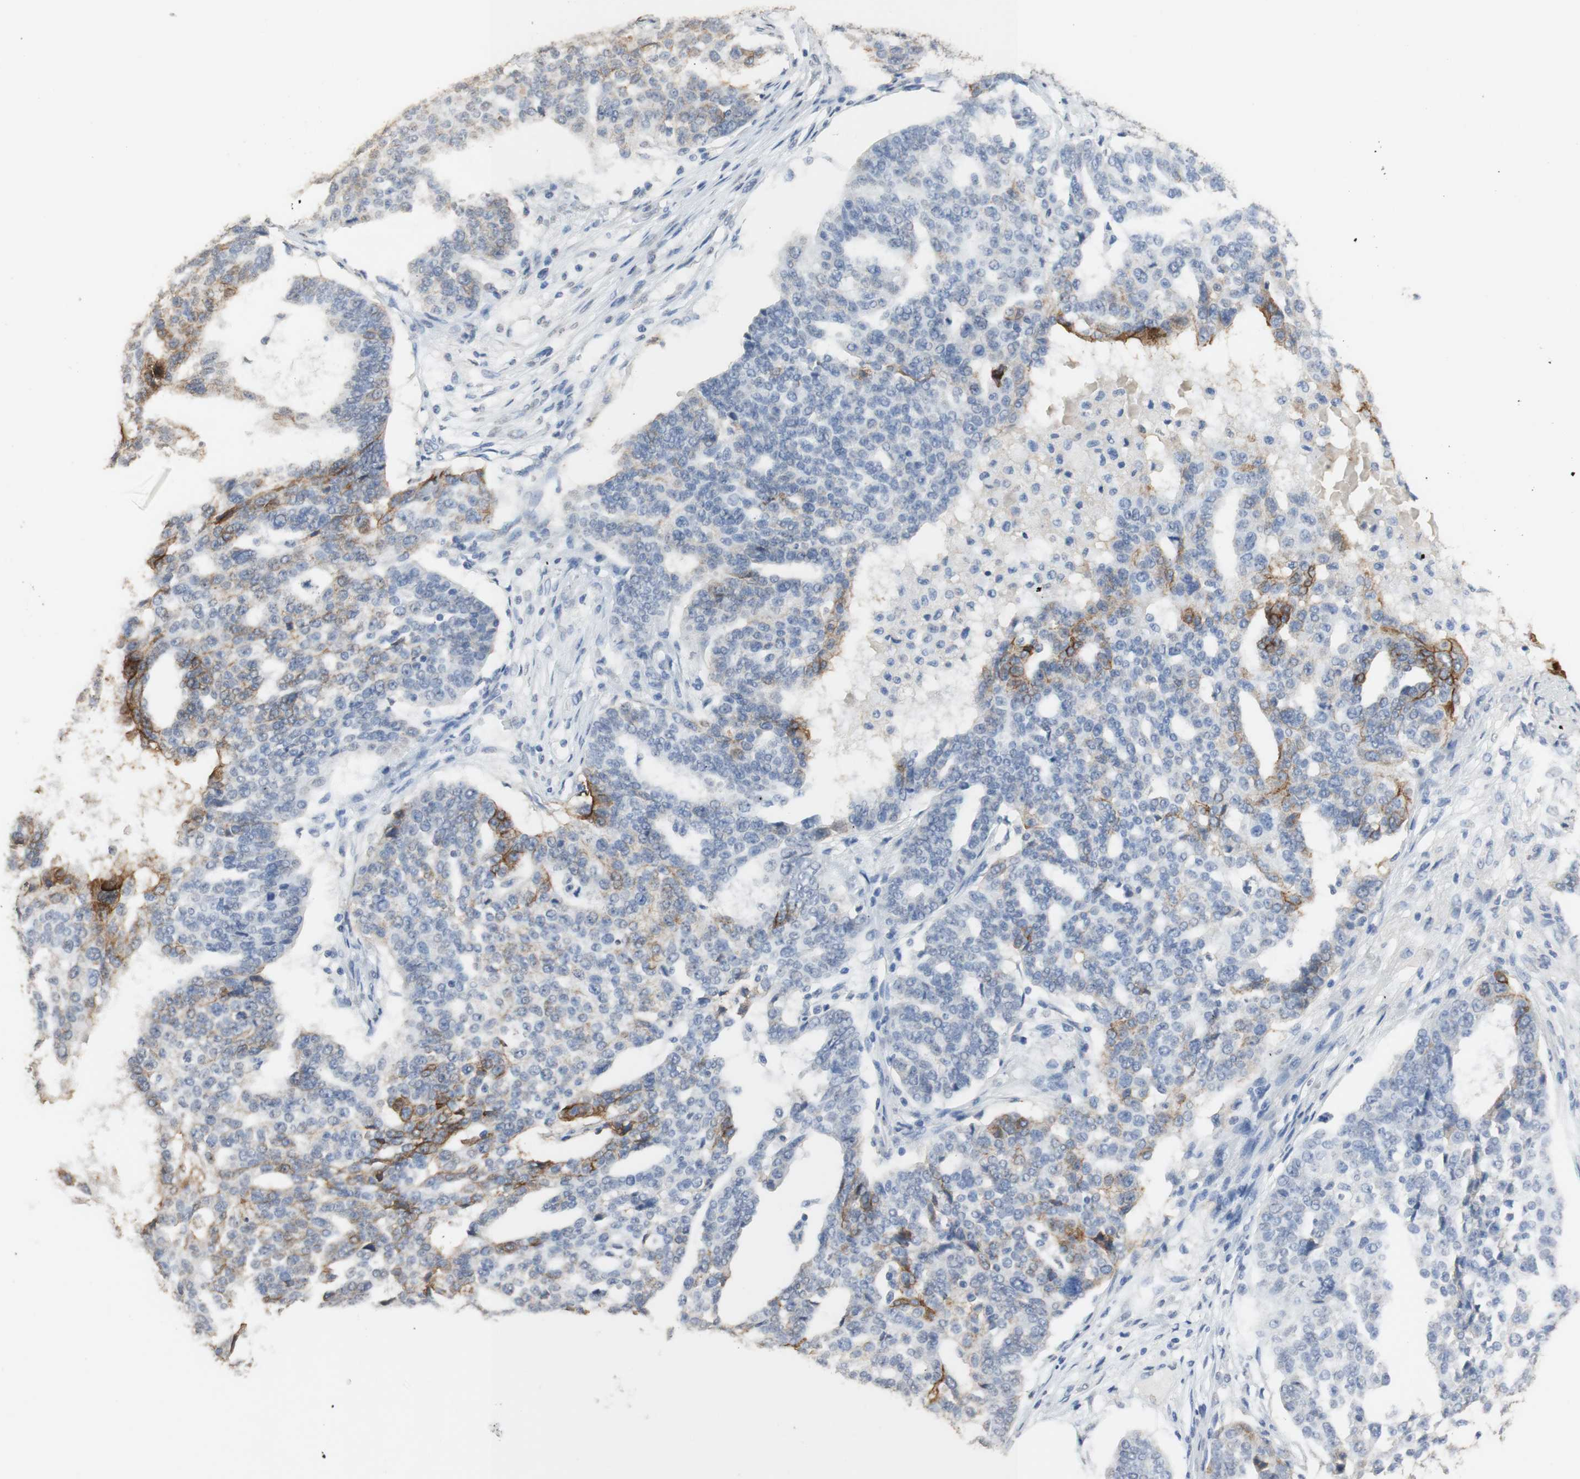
{"staining": {"intensity": "moderate", "quantity": "<25%", "location": "cytoplasmic/membranous"}, "tissue": "ovarian cancer", "cell_type": "Tumor cells", "image_type": "cancer", "snomed": [{"axis": "morphology", "description": "Cystadenocarcinoma, serous, NOS"}, {"axis": "topography", "description": "Ovary"}], "caption": "Immunohistochemistry (IHC) photomicrograph of neoplastic tissue: ovarian cancer stained using immunohistochemistry (IHC) demonstrates low levels of moderate protein expression localized specifically in the cytoplasmic/membranous of tumor cells, appearing as a cytoplasmic/membranous brown color.", "gene": "L1CAM", "patient": {"sex": "female", "age": 59}}